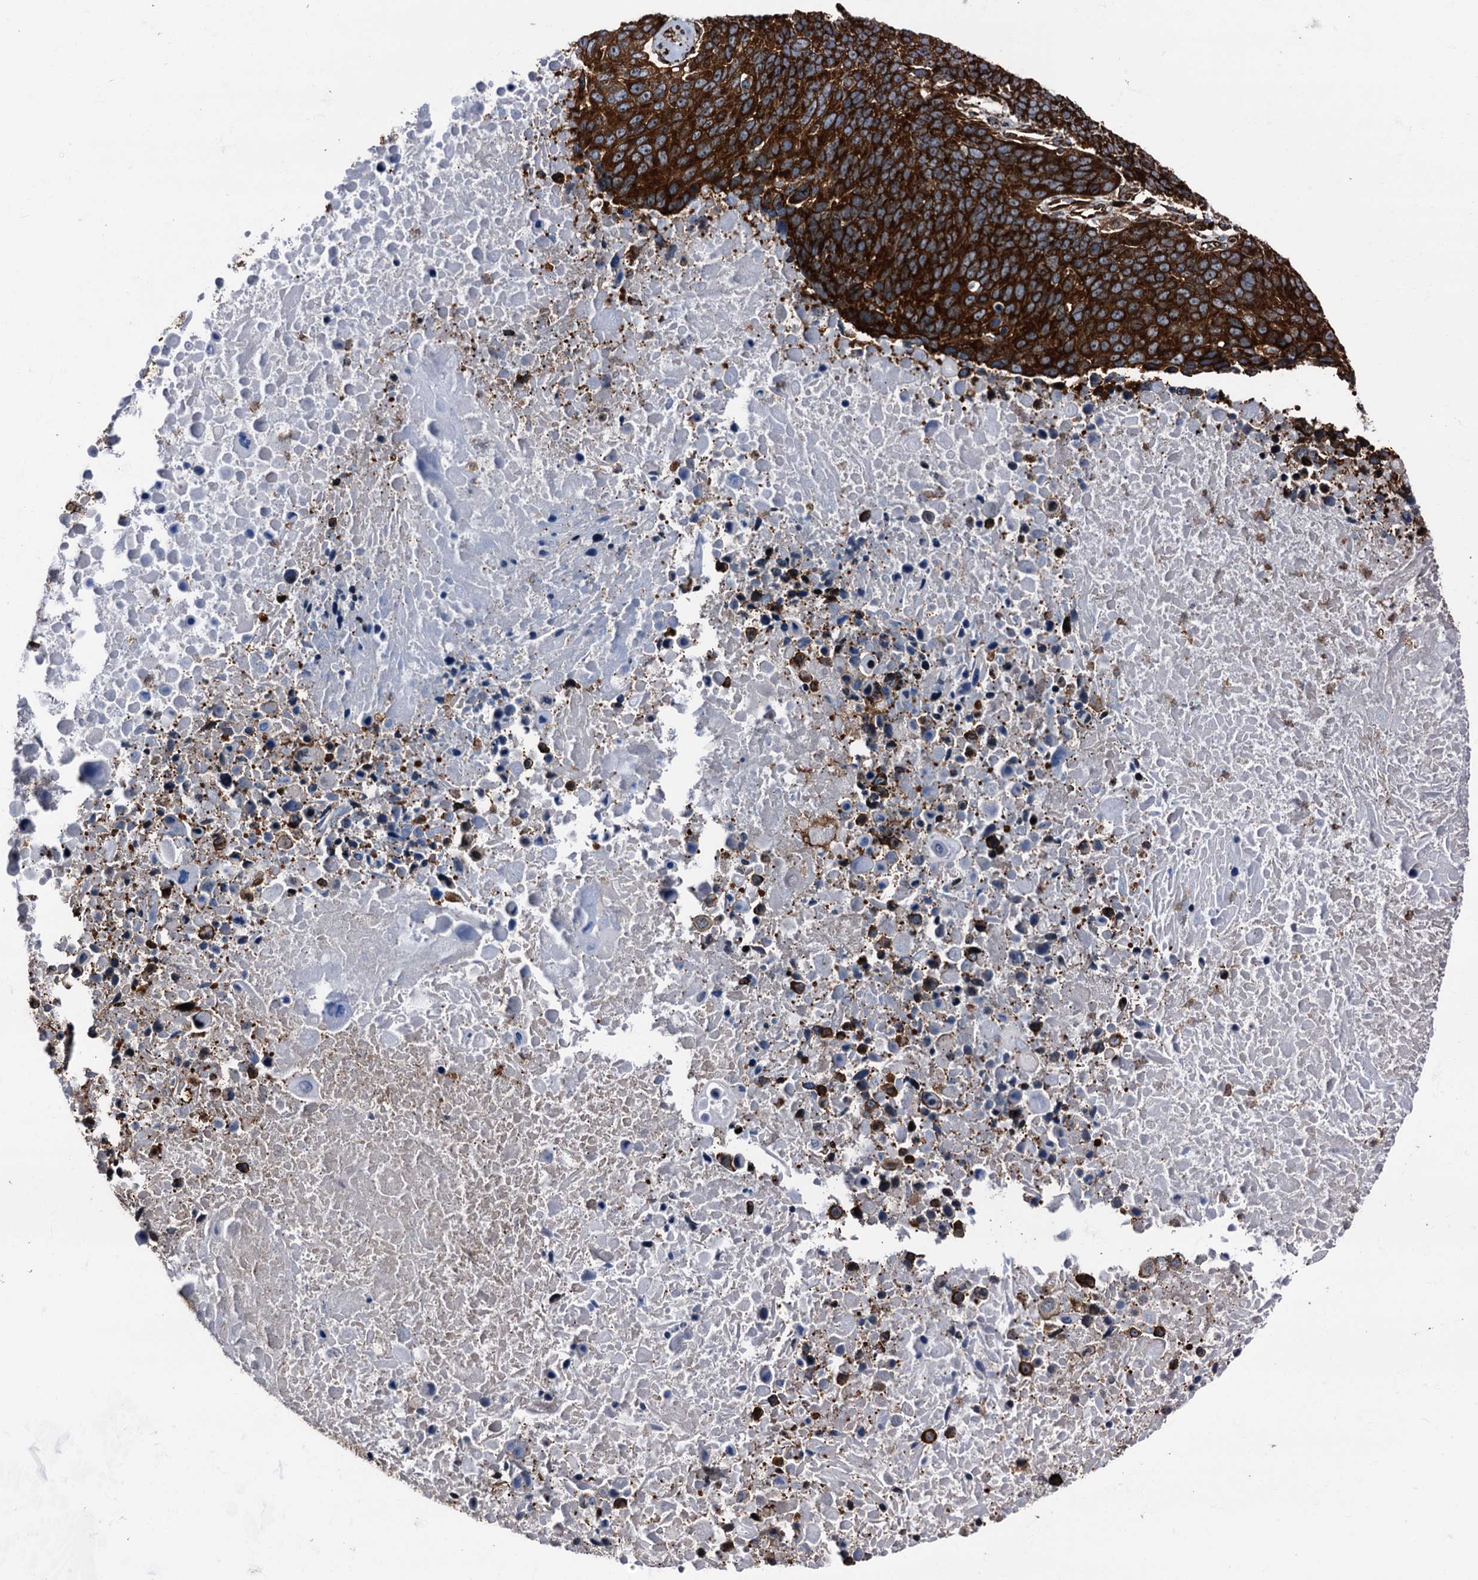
{"staining": {"intensity": "strong", "quantity": ">75%", "location": "cytoplasmic/membranous"}, "tissue": "lung cancer", "cell_type": "Tumor cells", "image_type": "cancer", "snomed": [{"axis": "morphology", "description": "Normal tissue, NOS"}, {"axis": "morphology", "description": "Squamous cell carcinoma, NOS"}, {"axis": "topography", "description": "Lymph node"}, {"axis": "topography", "description": "Lung"}], "caption": "Strong cytoplasmic/membranous positivity for a protein is present in about >75% of tumor cells of lung squamous cell carcinoma using immunohistochemistry (IHC).", "gene": "ATP2C1", "patient": {"sex": "male", "age": 66}}